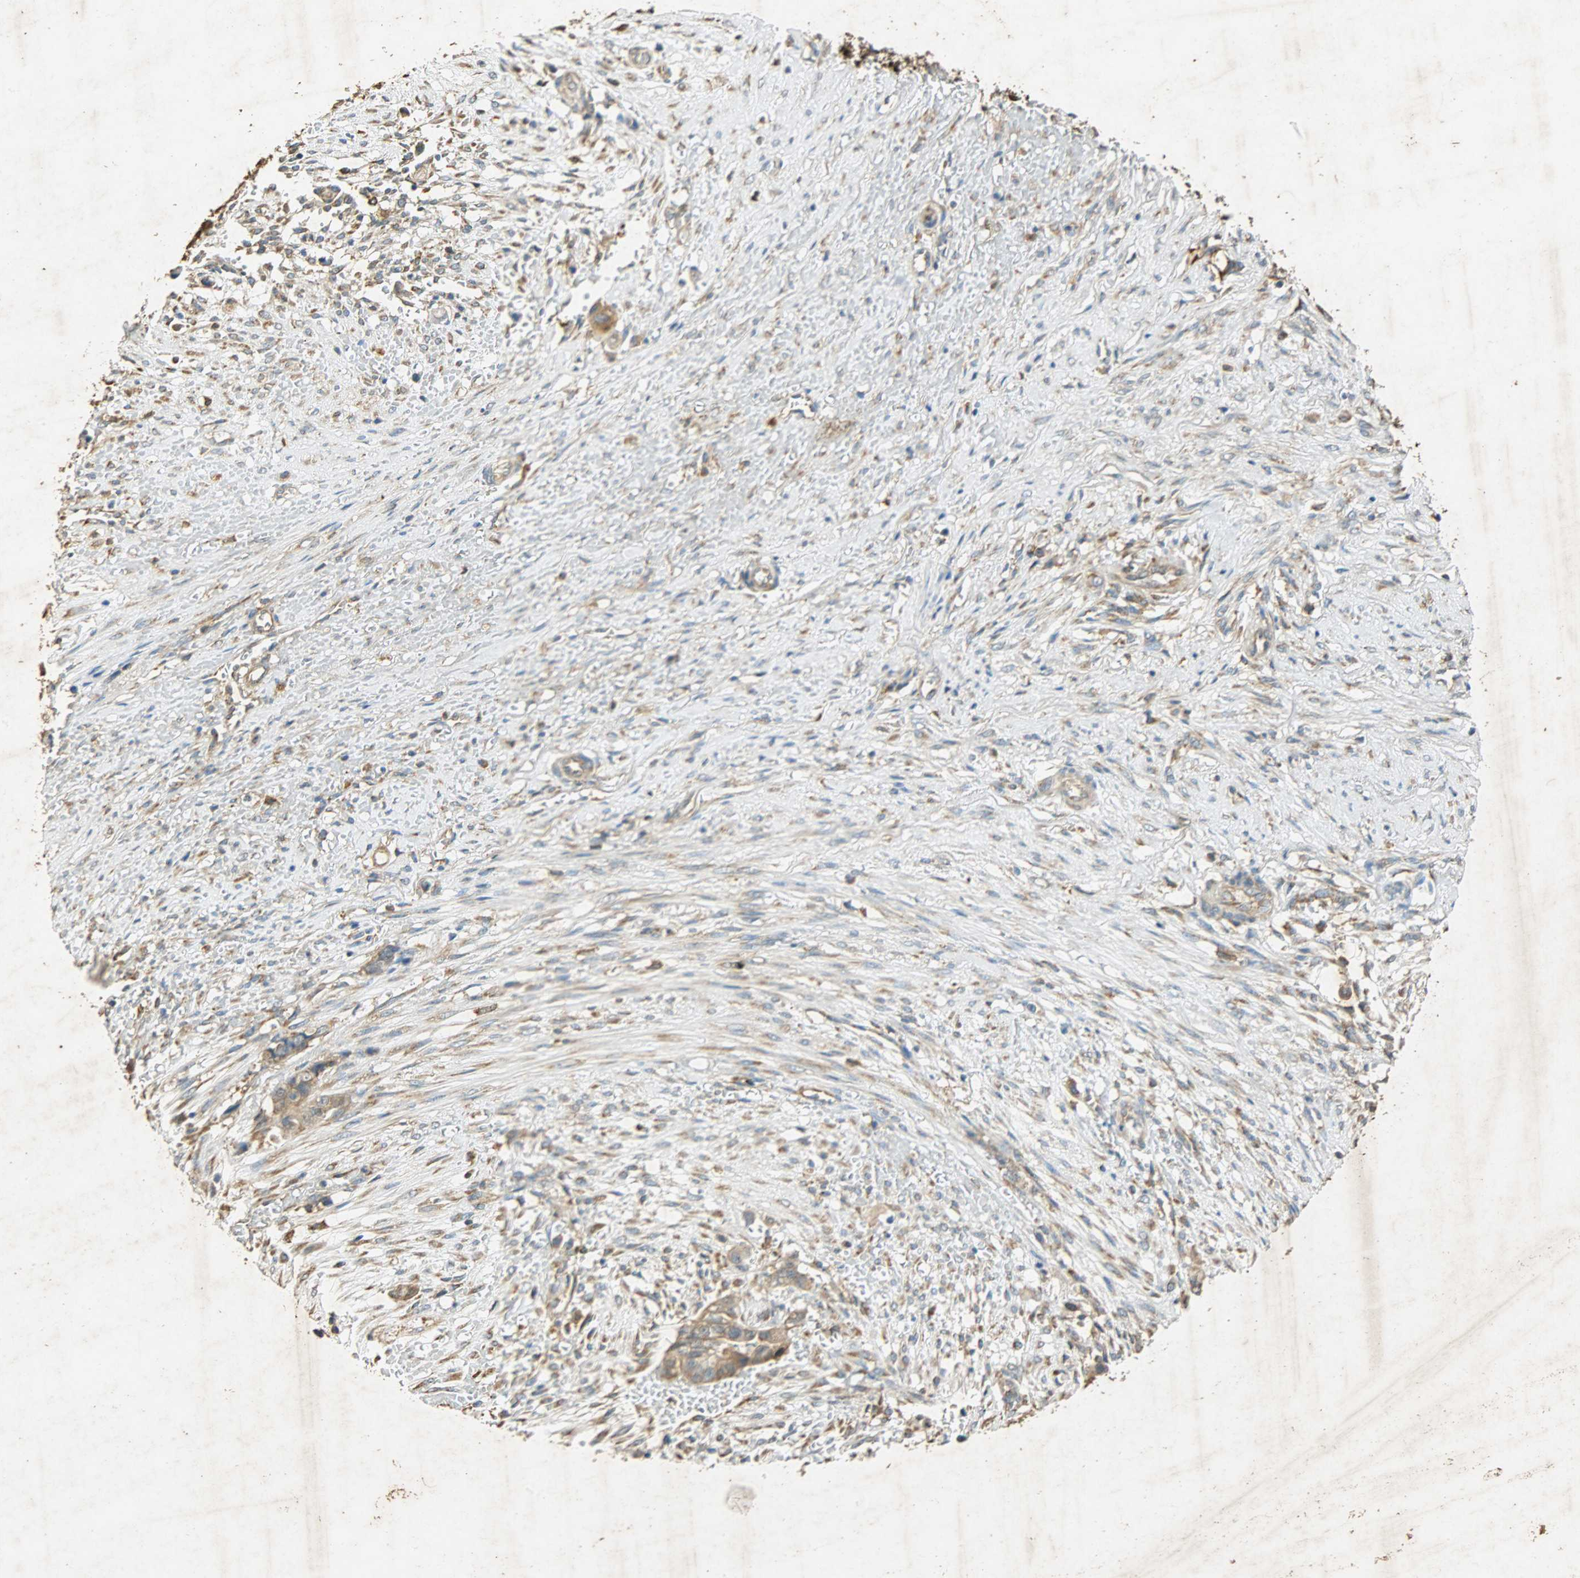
{"staining": {"intensity": "moderate", "quantity": ">75%", "location": "cytoplasmic/membranous"}, "tissue": "liver cancer", "cell_type": "Tumor cells", "image_type": "cancer", "snomed": [{"axis": "morphology", "description": "Cholangiocarcinoma"}, {"axis": "topography", "description": "Liver"}], "caption": "Liver cholangiocarcinoma stained with DAB (3,3'-diaminobenzidine) immunohistochemistry (IHC) reveals medium levels of moderate cytoplasmic/membranous staining in about >75% of tumor cells.", "gene": "HSPA5", "patient": {"sex": "female", "age": 70}}